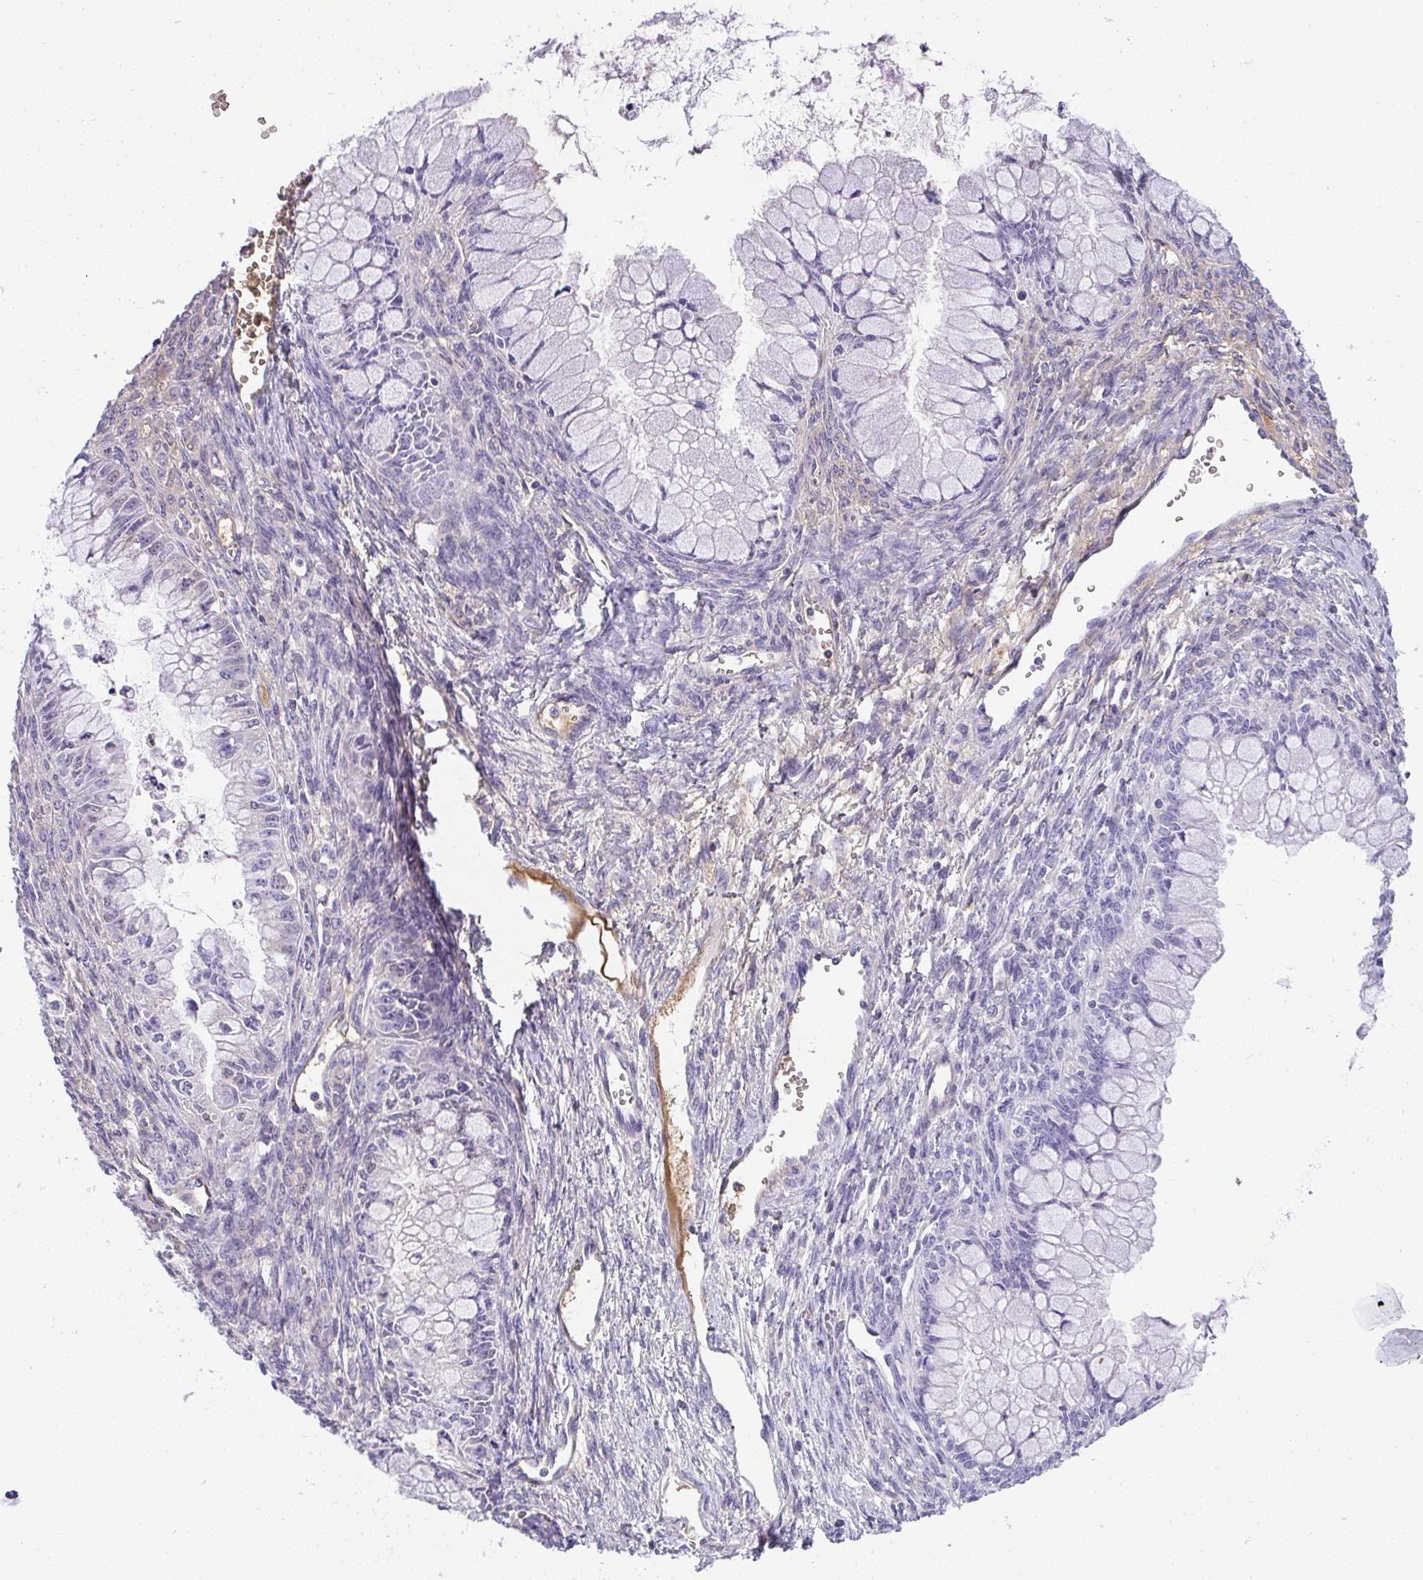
{"staining": {"intensity": "negative", "quantity": "none", "location": "none"}, "tissue": "ovarian cancer", "cell_type": "Tumor cells", "image_type": "cancer", "snomed": [{"axis": "morphology", "description": "Cystadenocarcinoma, mucinous, NOS"}, {"axis": "topography", "description": "Ovary"}], "caption": "Immunohistochemical staining of ovarian cancer demonstrates no significant expression in tumor cells.", "gene": "ZSWIM3", "patient": {"sex": "female", "age": 34}}